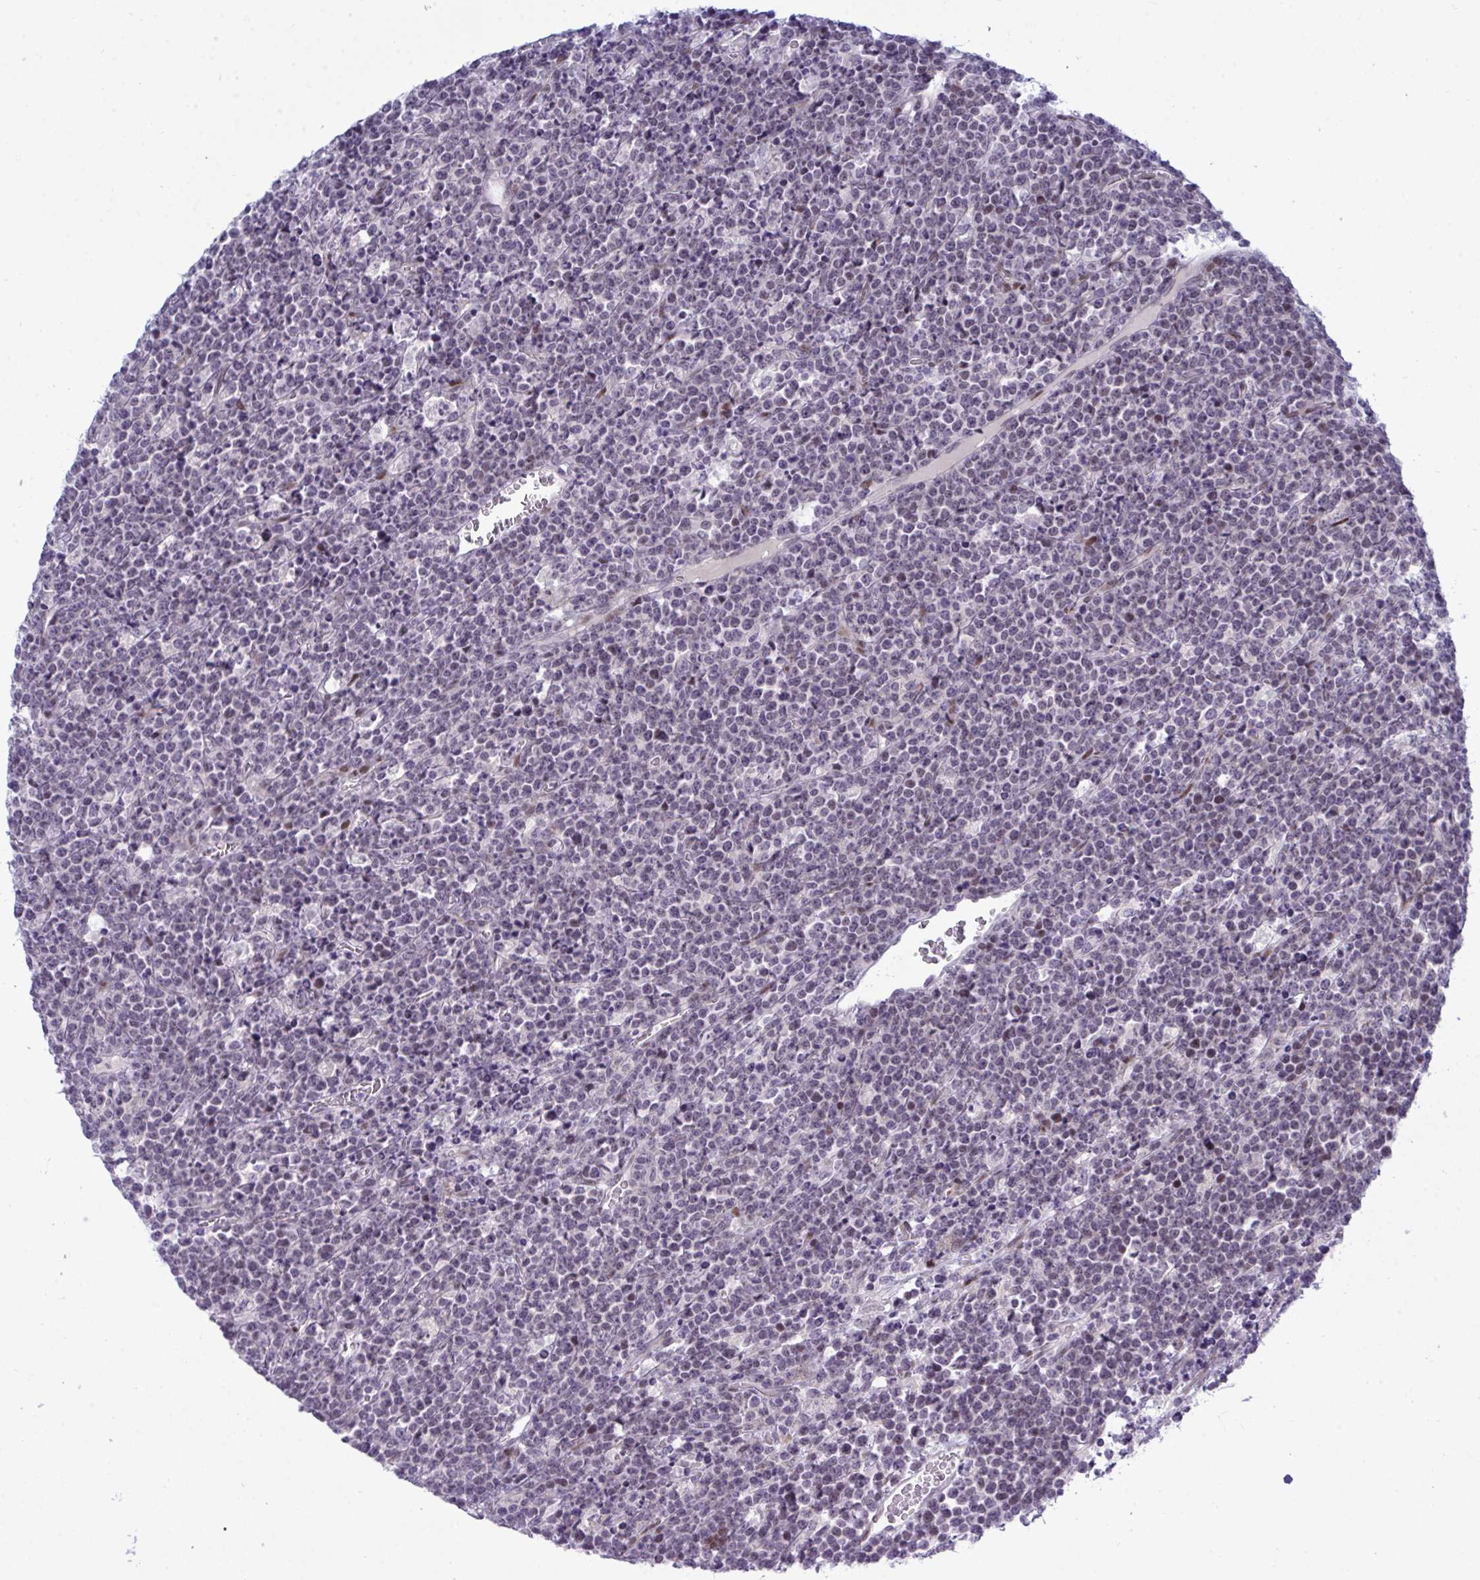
{"staining": {"intensity": "negative", "quantity": "none", "location": "none"}, "tissue": "lymphoma", "cell_type": "Tumor cells", "image_type": "cancer", "snomed": [{"axis": "morphology", "description": "Malignant lymphoma, non-Hodgkin's type, High grade"}, {"axis": "topography", "description": "Ovary"}], "caption": "Micrograph shows no significant protein staining in tumor cells of lymphoma. (Stains: DAB immunohistochemistry with hematoxylin counter stain, Microscopy: brightfield microscopy at high magnification).", "gene": "TAB1", "patient": {"sex": "female", "age": 56}}